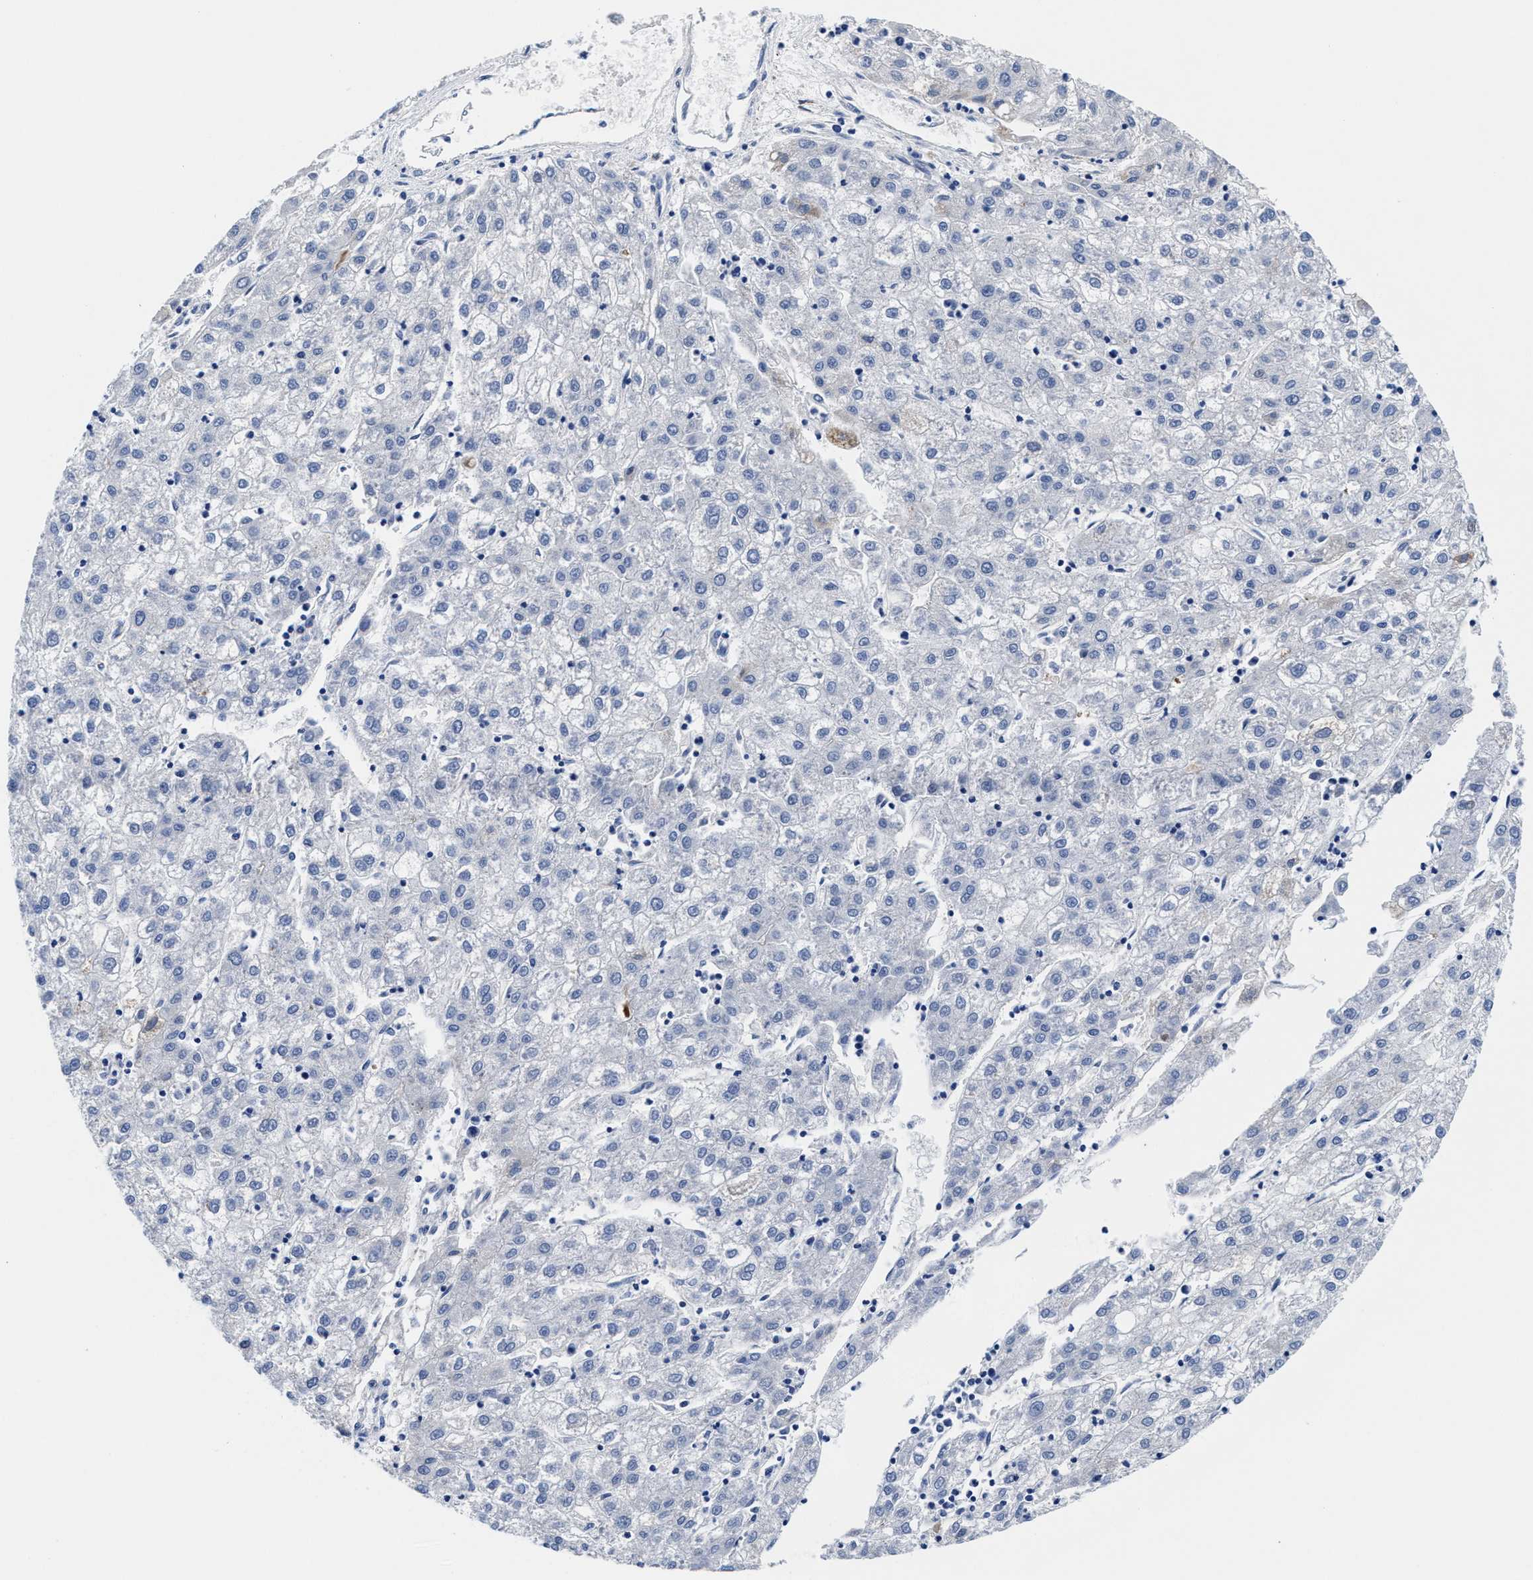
{"staining": {"intensity": "negative", "quantity": "none", "location": "none"}, "tissue": "liver cancer", "cell_type": "Tumor cells", "image_type": "cancer", "snomed": [{"axis": "morphology", "description": "Carcinoma, Hepatocellular, NOS"}, {"axis": "topography", "description": "Liver"}], "caption": "There is no significant staining in tumor cells of liver cancer.", "gene": "DHRS13", "patient": {"sex": "male", "age": 72}}